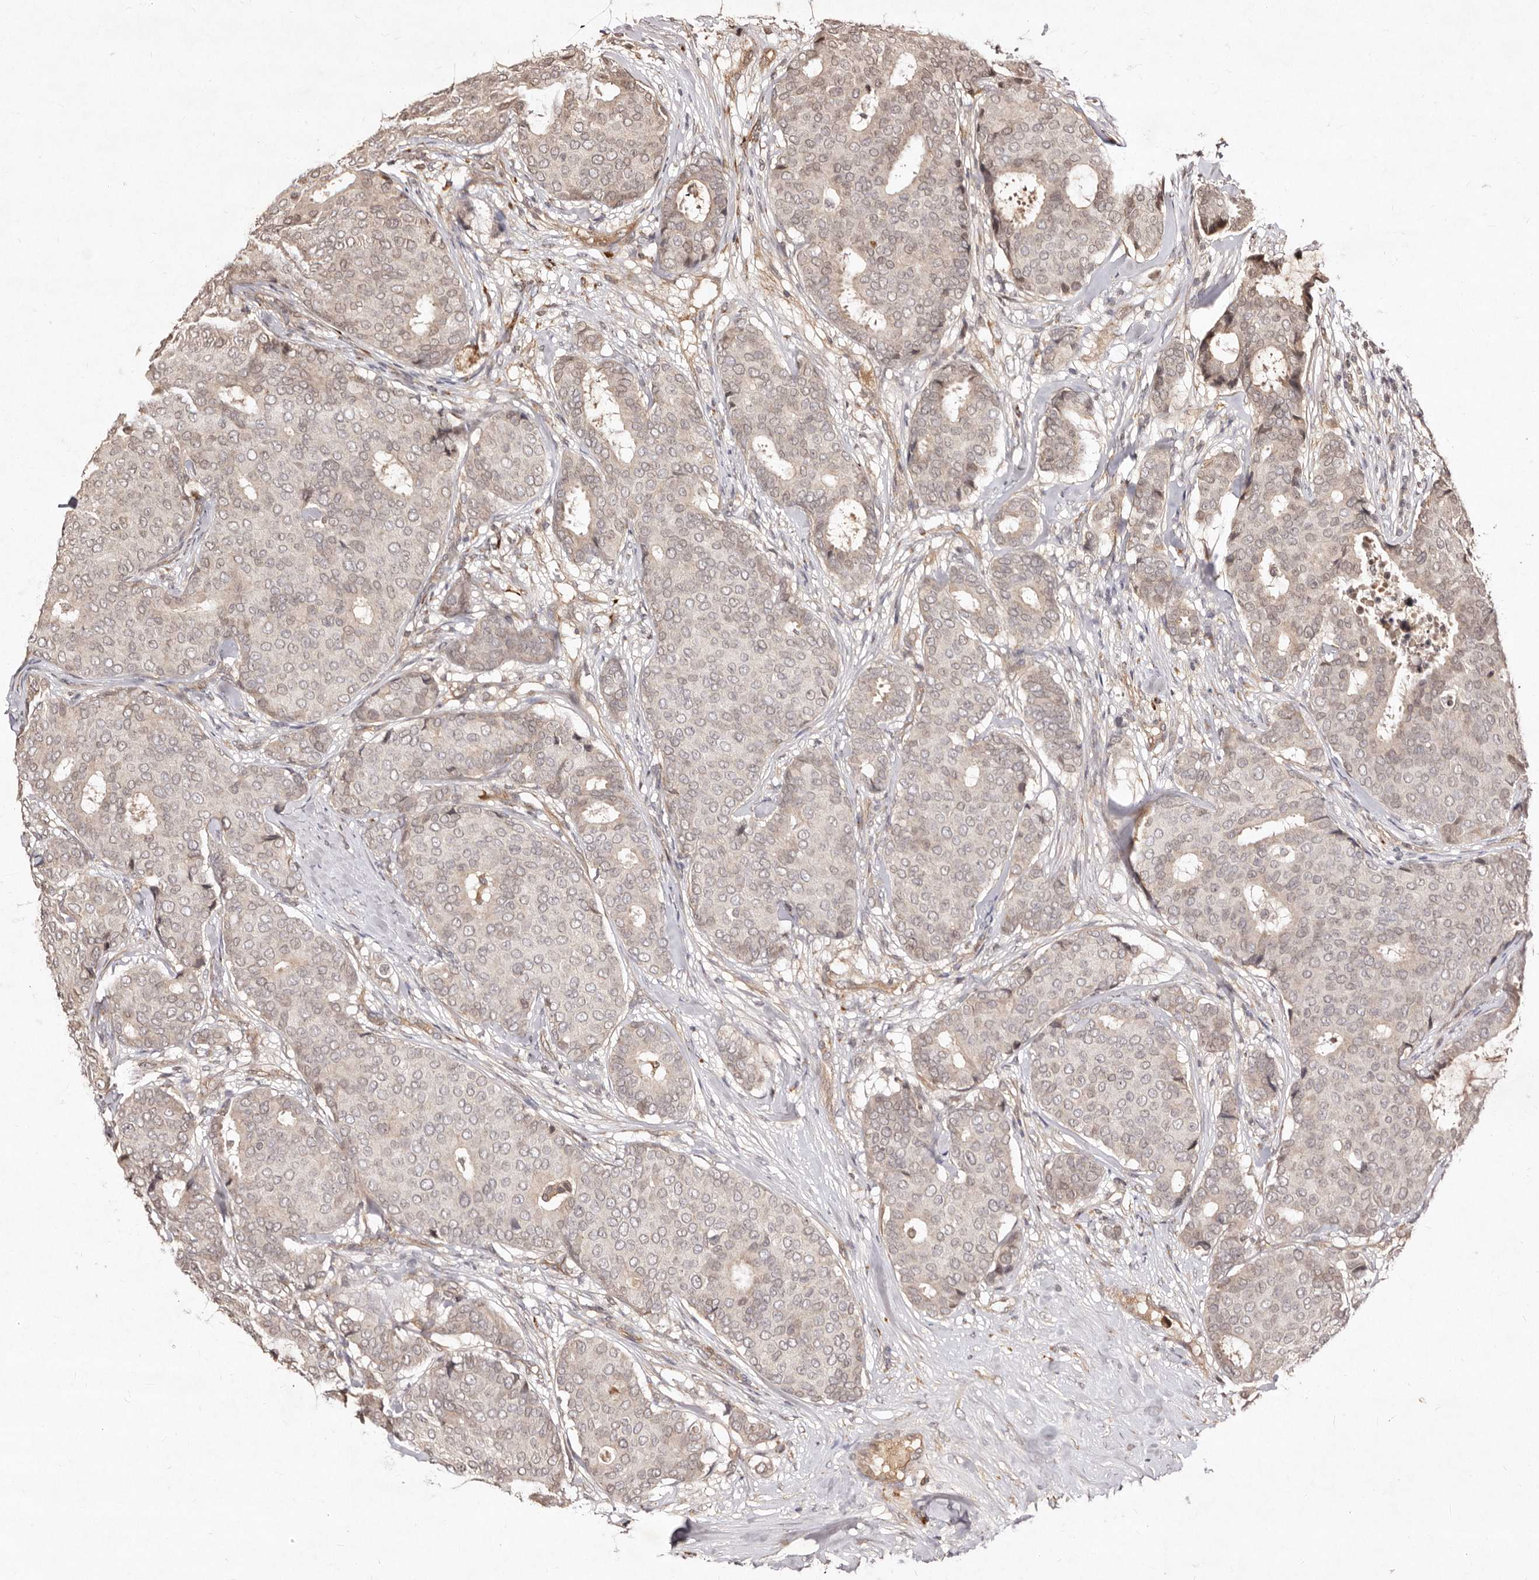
{"staining": {"intensity": "weak", "quantity": "<25%", "location": "cytoplasmic/membranous,nuclear"}, "tissue": "breast cancer", "cell_type": "Tumor cells", "image_type": "cancer", "snomed": [{"axis": "morphology", "description": "Duct carcinoma"}, {"axis": "topography", "description": "Breast"}], "caption": "The immunohistochemistry histopathology image has no significant positivity in tumor cells of breast intraductal carcinoma tissue.", "gene": "LCORL", "patient": {"sex": "female", "age": 75}}